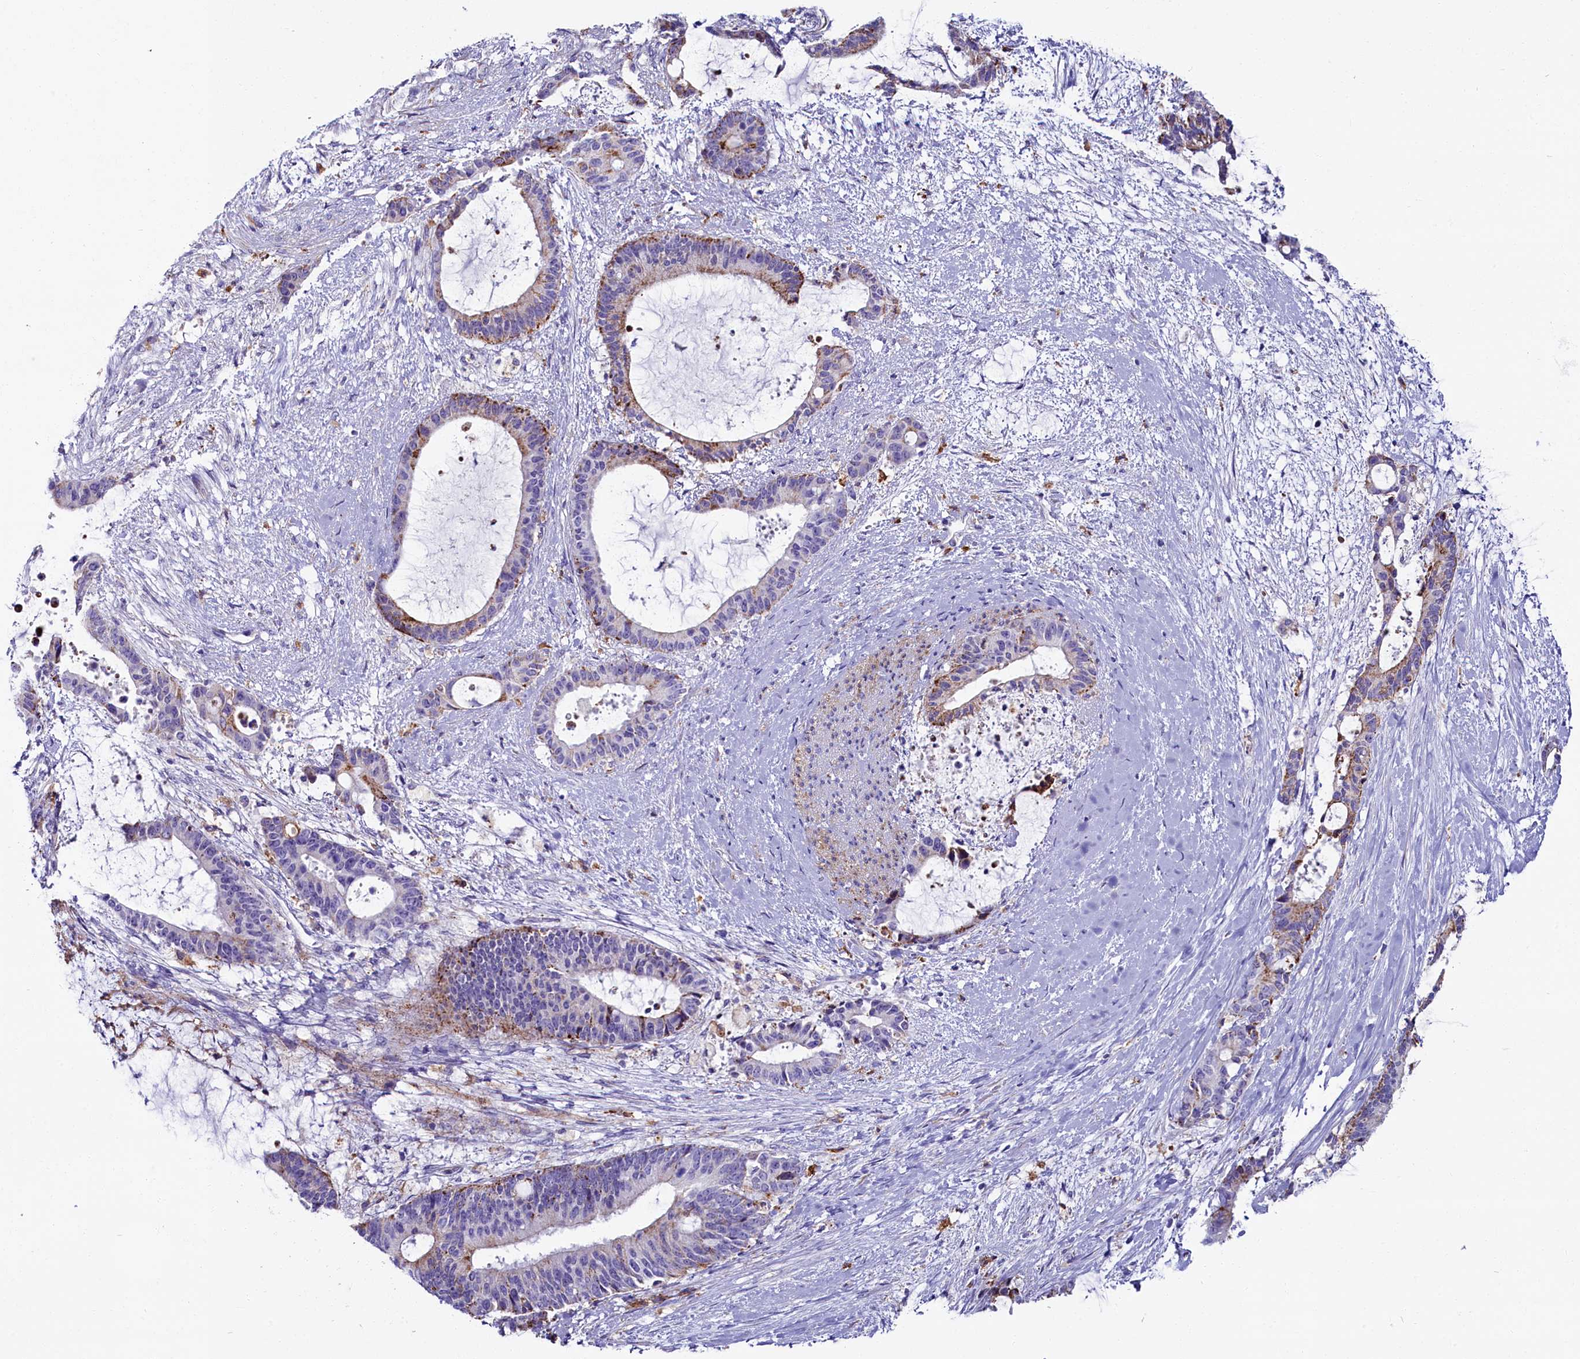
{"staining": {"intensity": "weak", "quantity": "<25%", "location": "cytoplasmic/membranous"}, "tissue": "liver cancer", "cell_type": "Tumor cells", "image_type": "cancer", "snomed": [{"axis": "morphology", "description": "Normal tissue, NOS"}, {"axis": "morphology", "description": "Cholangiocarcinoma"}, {"axis": "topography", "description": "Liver"}, {"axis": "topography", "description": "Peripheral nerve tissue"}], "caption": "A photomicrograph of human liver cholangiocarcinoma is negative for staining in tumor cells. Brightfield microscopy of IHC stained with DAB (3,3'-diaminobenzidine) (brown) and hematoxylin (blue), captured at high magnification.", "gene": "IL20RA", "patient": {"sex": "female", "age": 73}}